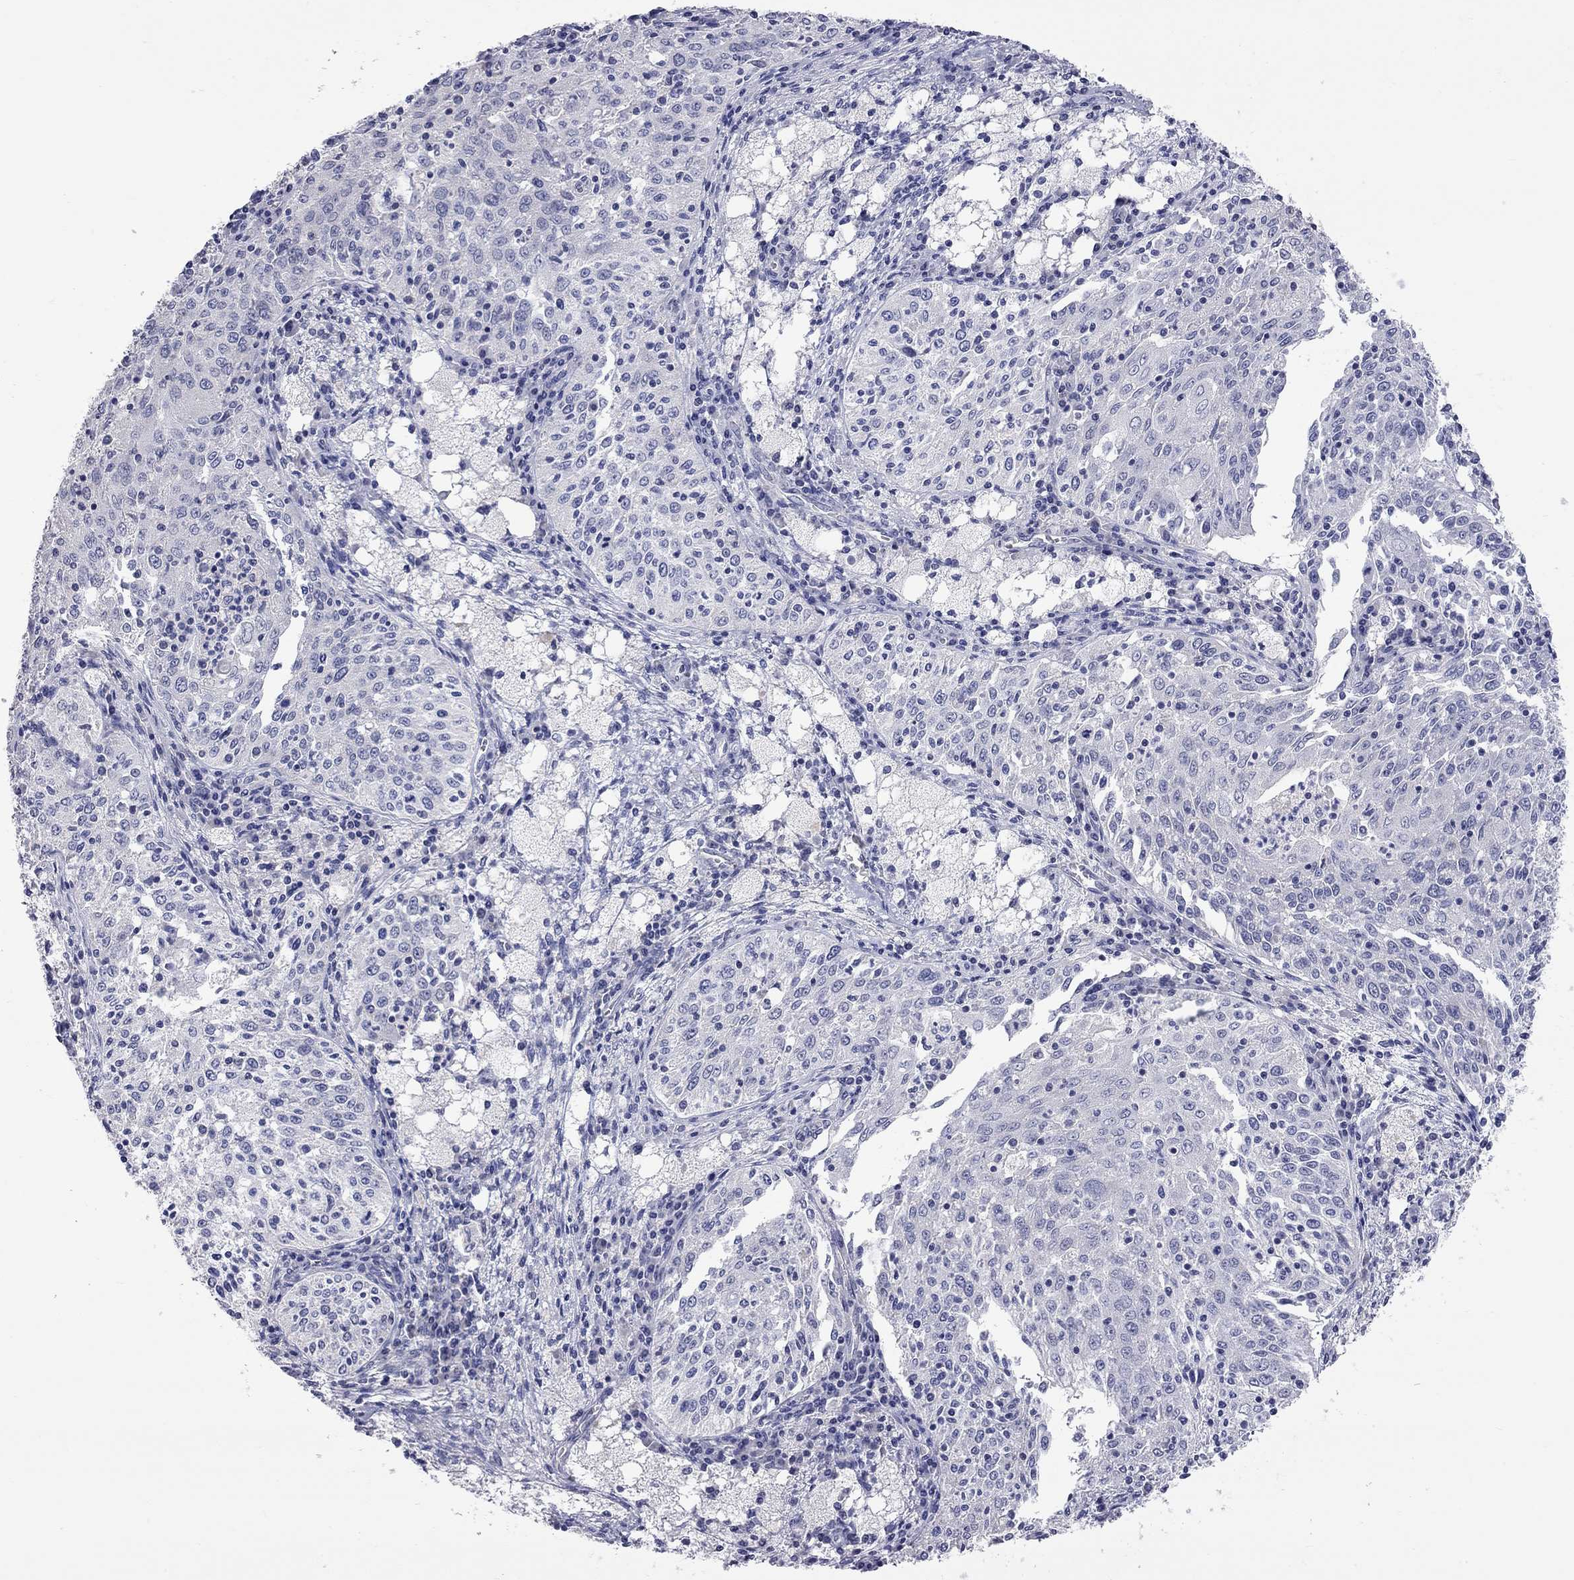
{"staining": {"intensity": "negative", "quantity": "none", "location": "none"}, "tissue": "cervical cancer", "cell_type": "Tumor cells", "image_type": "cancer", "snomed": [{"axis": "morphology", "description": "Squamous cell carcinoma, NOS"}, {"axis": "topography", "description": "Cervix"}], "caption": "IHC image of human cervical cancer (squamous cell carcinoma) stained for a protein (brown), which demonstrates no staining in tumor cells.", "gene": "OPRK1", "patient": {"sex": "female", "age": 41}}